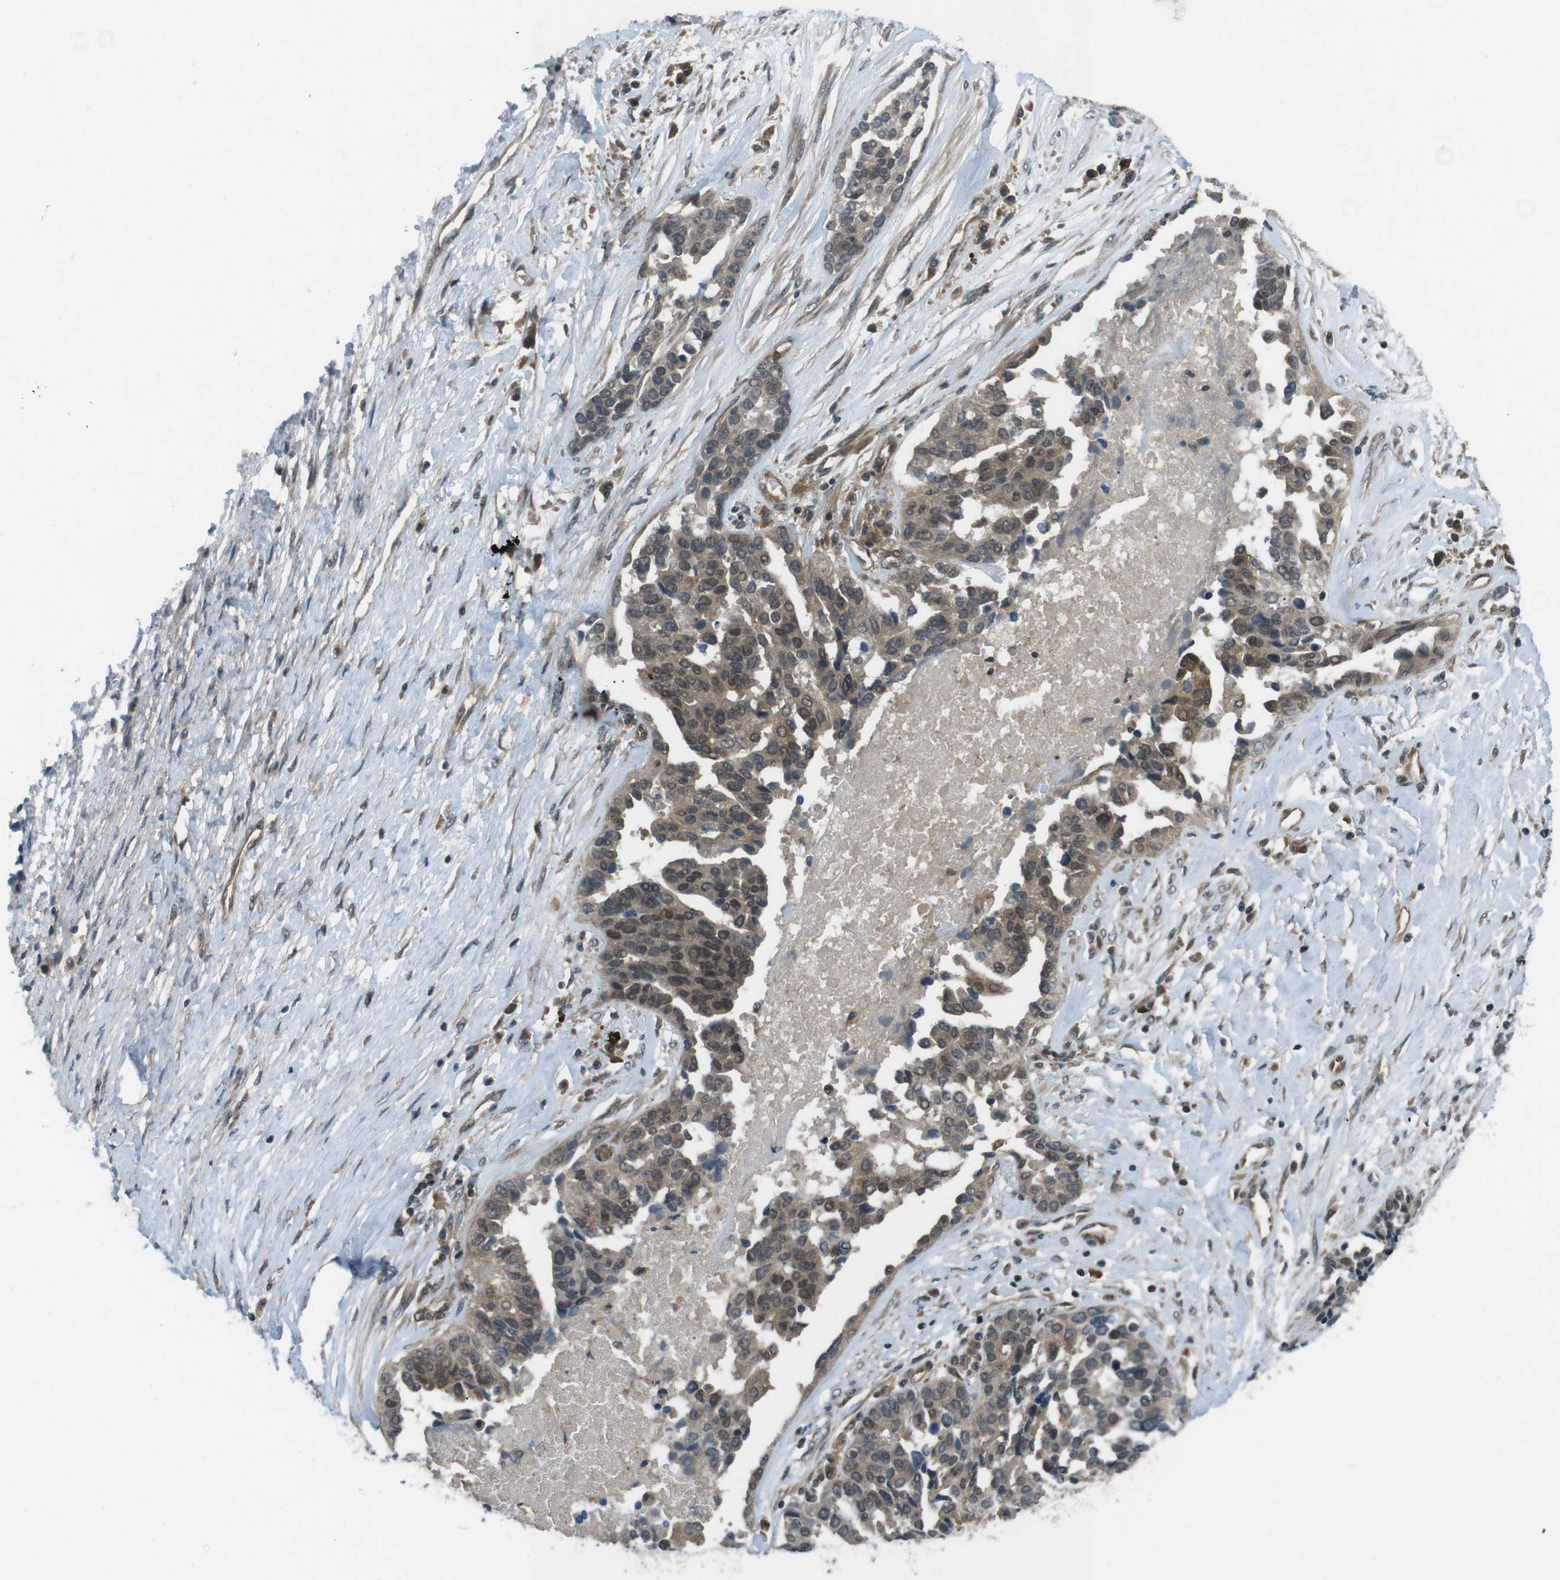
{"staining": {"intensity": "moderate", "quantity": "25%-75%", "location": "cytoplasmic/membranous,nuclear"}, "tissue": "ovarian cancer", "cell_type": "Tumor cells", "image_type": "cancer", "snomed": [{"axis": "morphology", "description": "Cystadenocarcinoma, serous, NOS"}, {"axis": "topography", "description": "Ovary"}], "caption": "Ovarian cancer (serous cystadenocarcinoma) stained with a protein marker demonstrates moderate staining in tumor cells.", "gene": "TIAM2", "patient": {"sex": "female", "age": 44}}